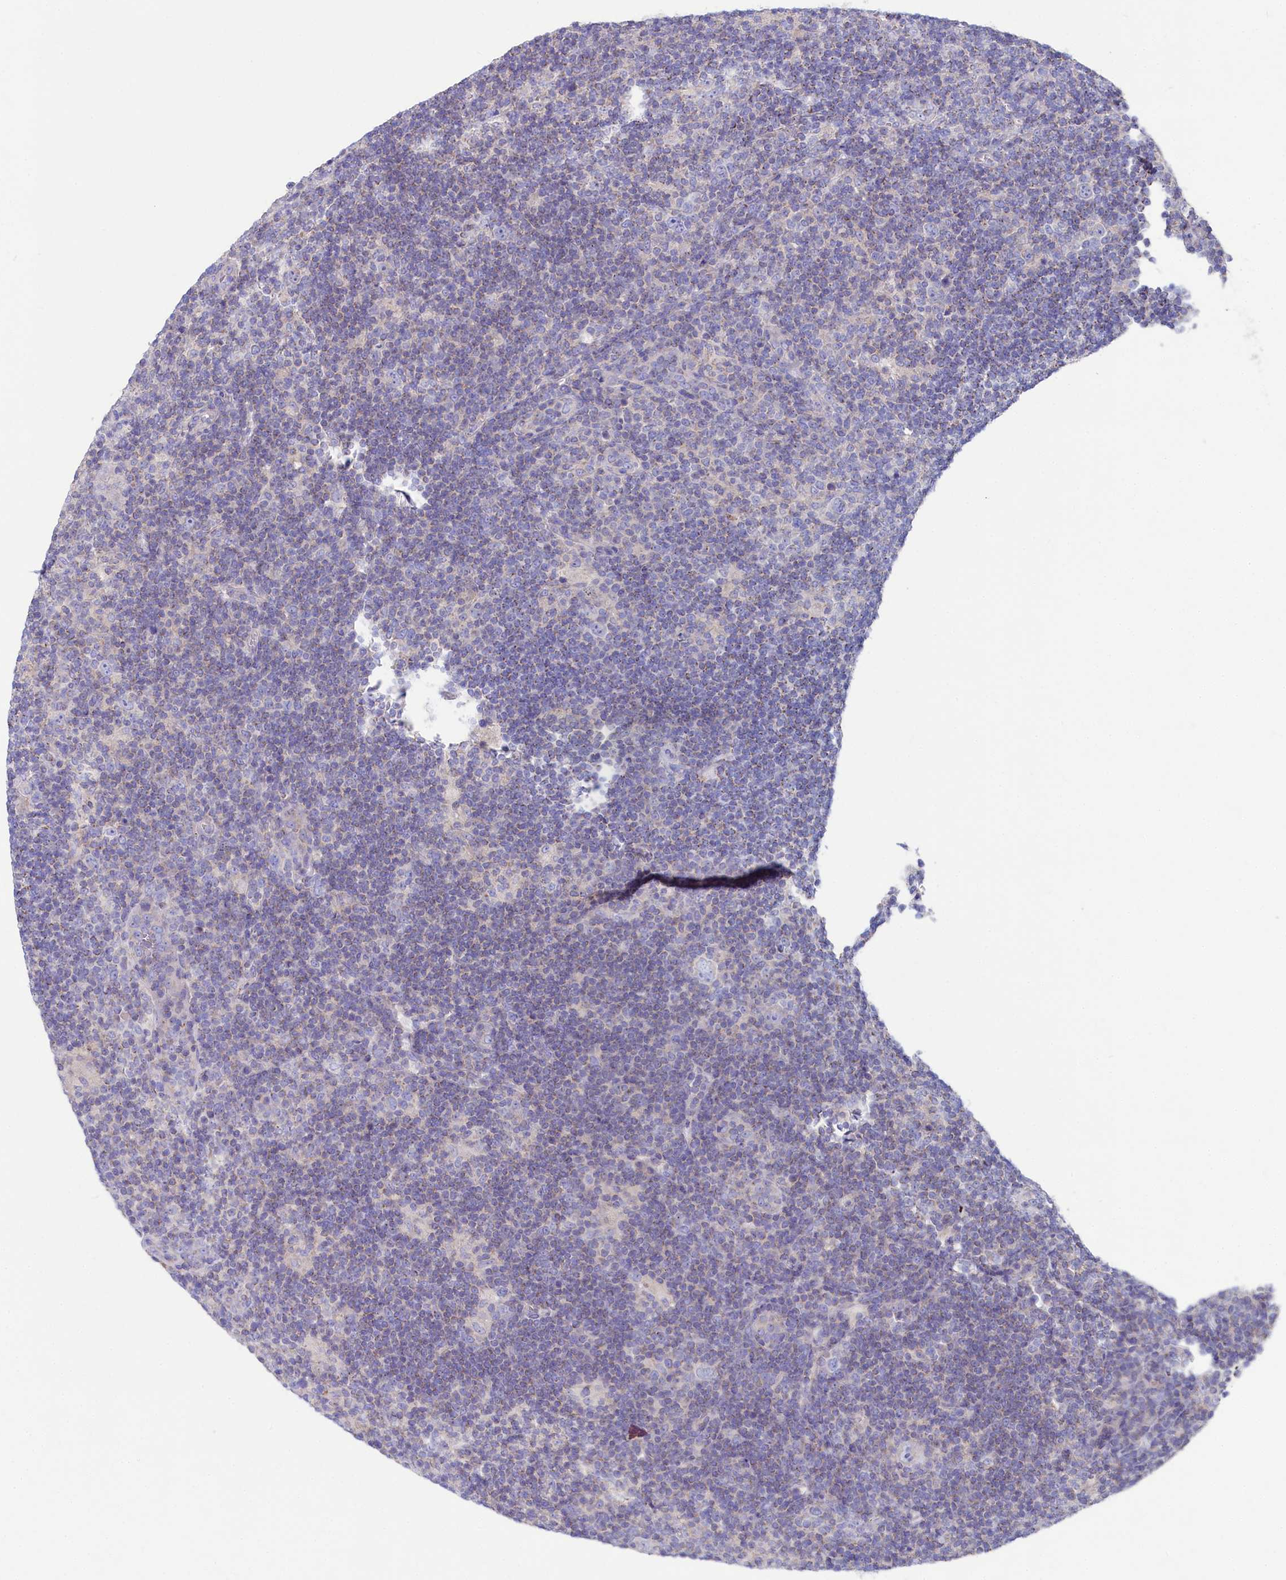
{"staining": {"intensity": "negative", "quantity": "none", "location": "none"}, "tissue": "lymphoma", "cell_type": "Tumor cells", "image_type": "cancer", "snomed": [{"axis": "morphology", "description": "Hodgkin's disease, NOS"}, {"axis": "topography", "description": "Lymph node"}], "caption": "The image demonstrates no significant expression in tumor cells of Hodgkin's disease.", "gene": "VPS26B", "patient": {"sex": "female", "age": 57}}